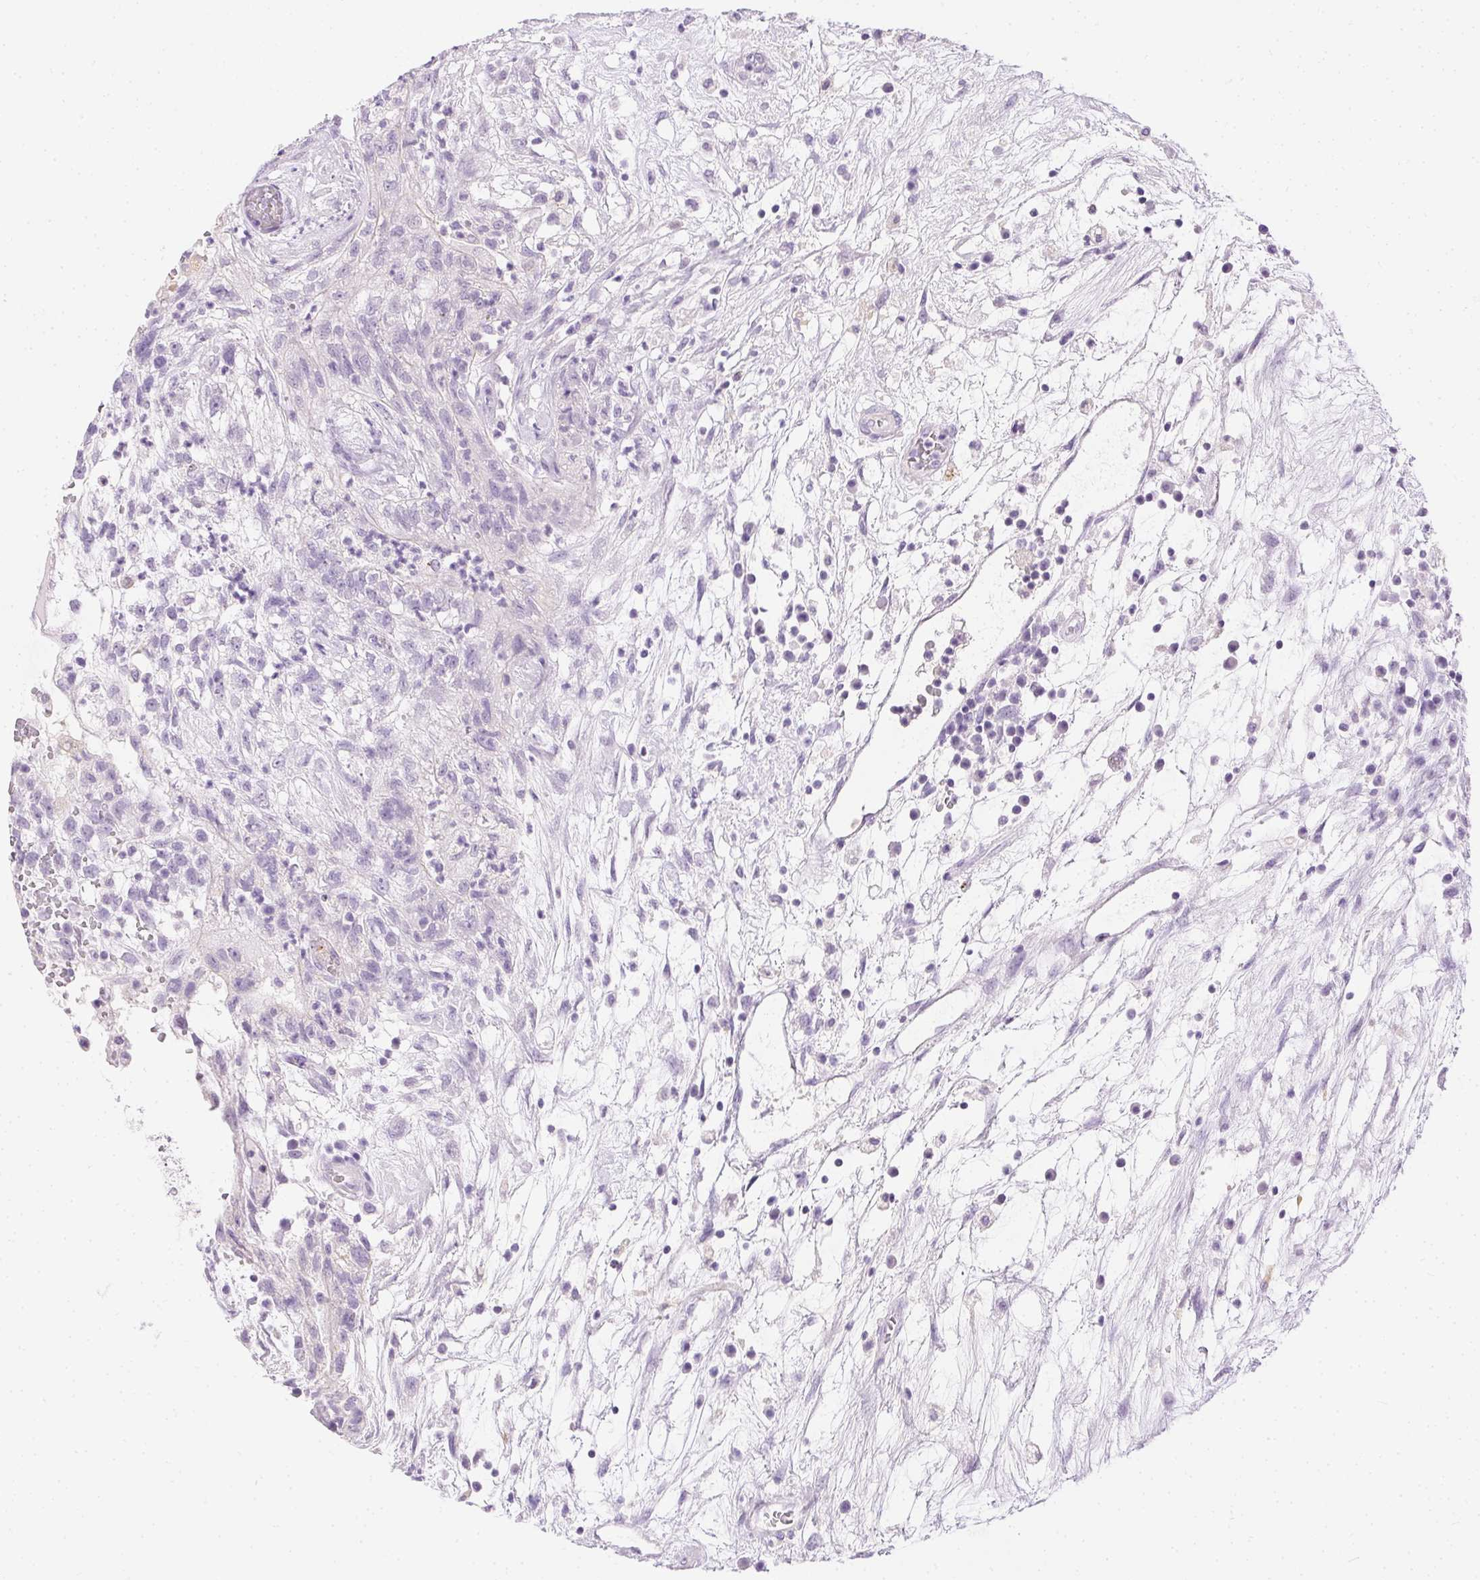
{"staining": {"intensity": "negative", "quantity": "none", "location": "none"}, "tissue": "testis cancer", "cell_type": "Tumor cells", "image_type": "cancer", "snomed": [{"axis": "morphology", "description": "Normal tissue, NOS"}, {"axis": "morphology", "description": "Carcinoma, Embryonal, NOS"}, {"axis": "topography", "description": "Testis"}], "caption": "High magnification brightfield microscopy of testis cancer (embryonal carcinoma) stained with DAB (brown) and counterstained with hematoxylin (blue): tumor cells show no significant expression.", "gene": "C20orf85", "patient": {"sex": "male", "age": 32}}